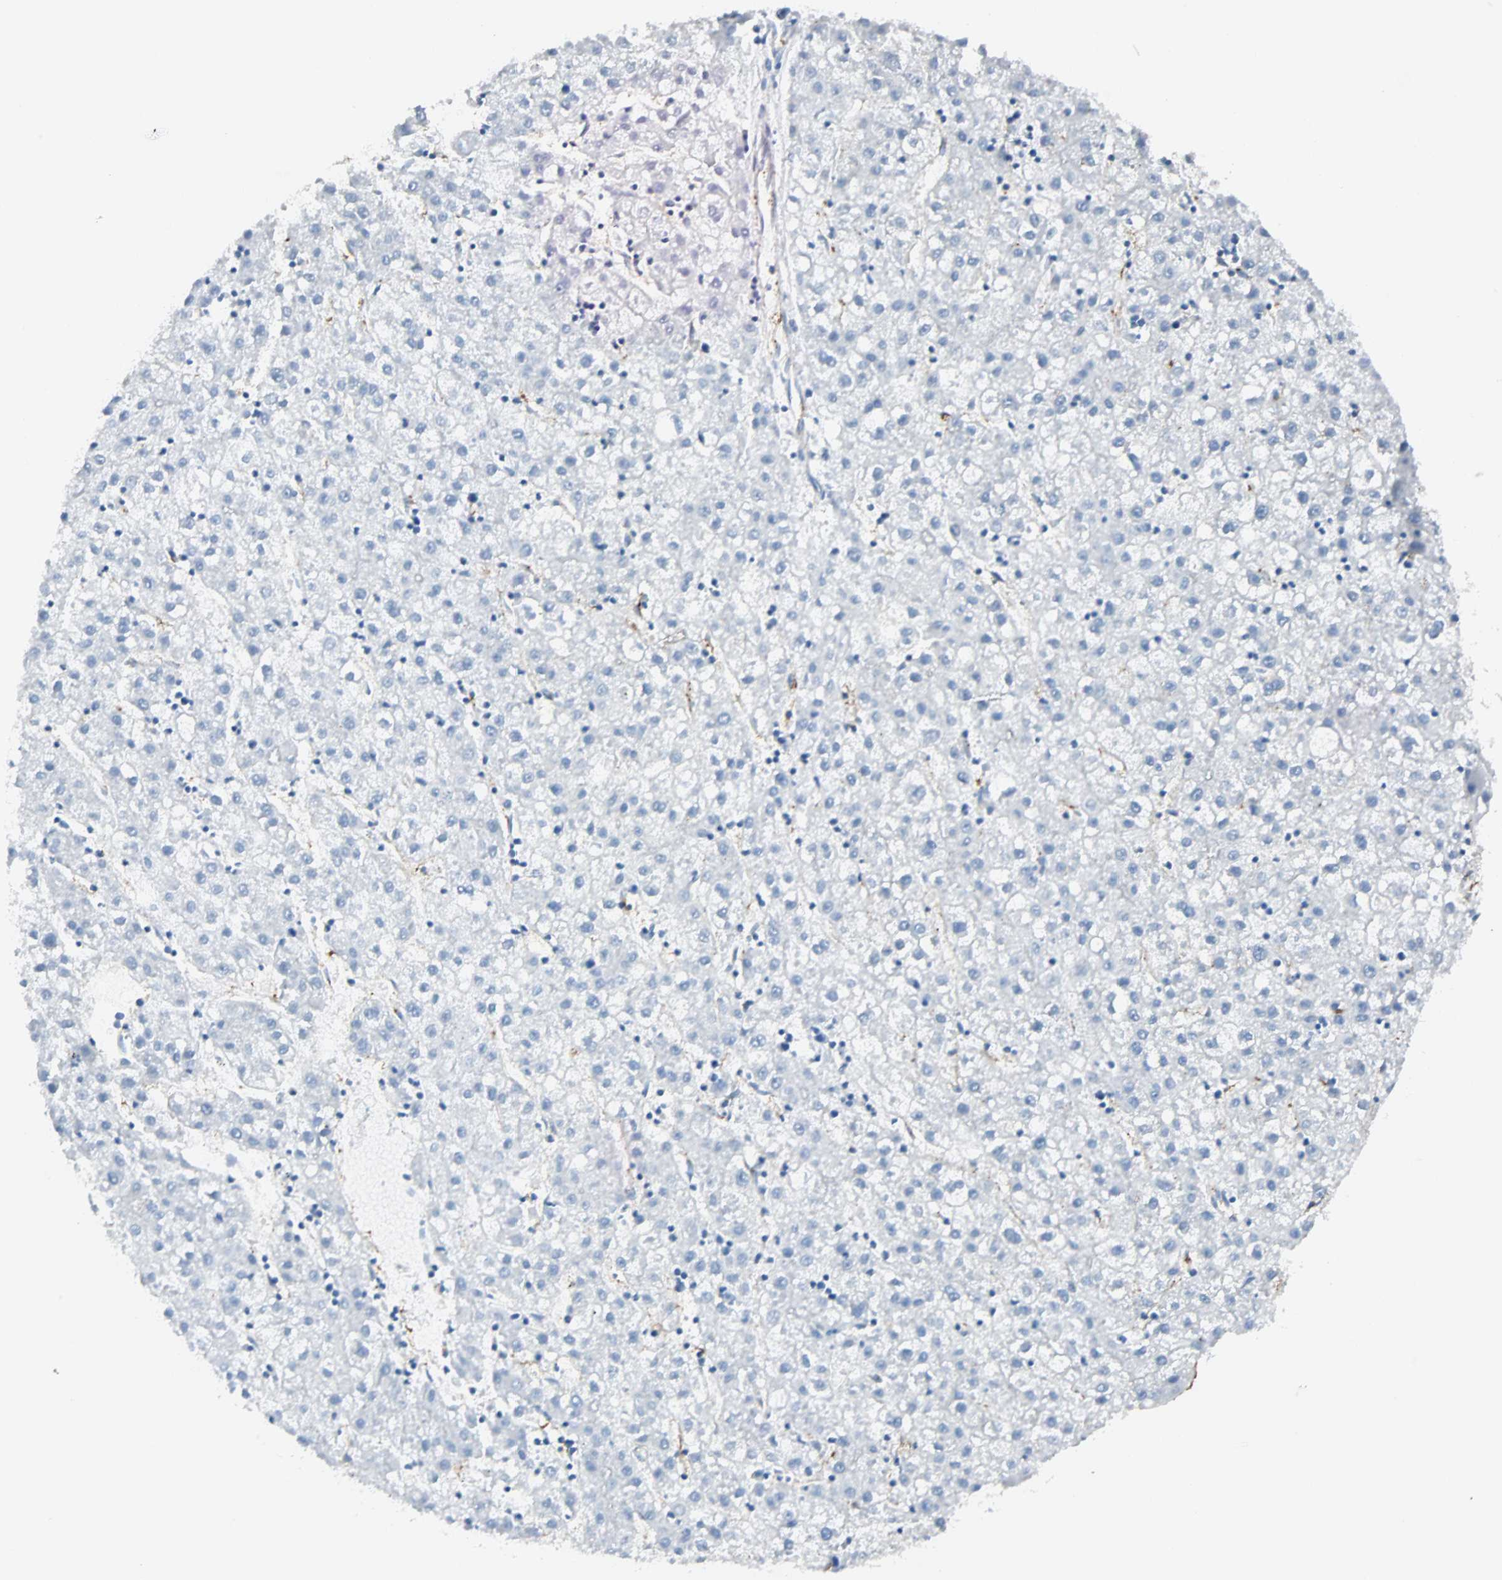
{"staining": {"intensity": "negative", "quantity": "none", "location": "none"}, "tissue": "liver cancer", "cell_type": "Tumor cells", "image_type": "cancer", "snomed": [{"axis": "morphology", "description": "Carcinoma, Hepatocellular, NOS"}, {"axis": "topography", "description": "Liver"}], "caption": "The histopathology image shows no staining of tumor cells in hepatocellular carcinoma (liver). The staining was performed using DAB to visualize the protein expression in brown, while the nuclei were stained in blue with hematoxylin (Magnification: 20x).", "gene": "VPS9D1", "patient": {"sex": "male", "age": 72}}